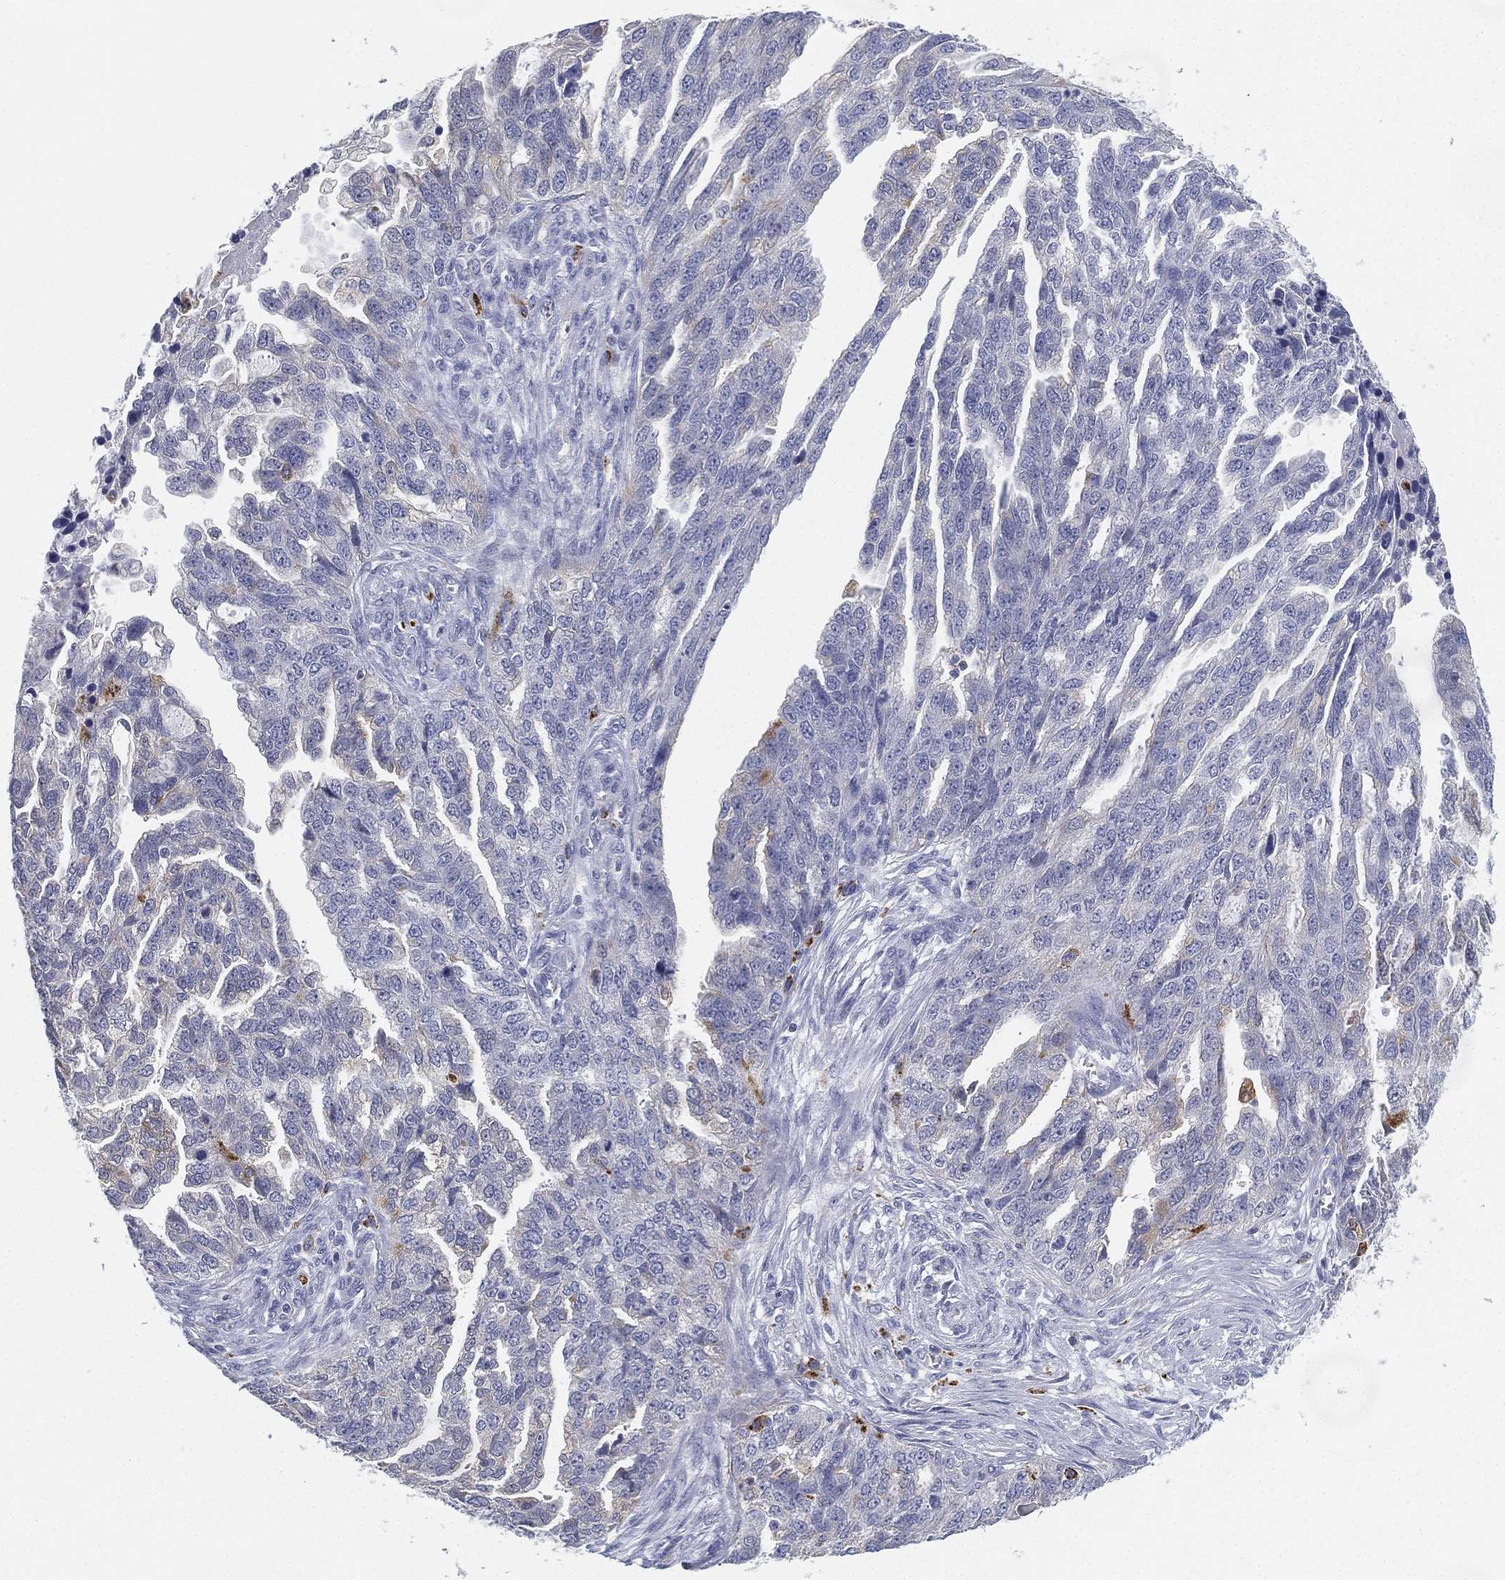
{"staining": {"intensity": "weak", "quantity": "<25%", "location": "cytoplasmic/membranous"}, "tissue": "ovarian cancer", "cell_type": "Tumor cells", "image_type": "cancer", "snomed": [{"axis": "morphology", "description": "Cystadenocarcinoma, serous, NOS"}, {"axis": "topography", "description": "Ovary"}], "caption": "Human serous cystadenocarcinoma (ovarian) stained for a protein using IHC displays no staining in tumor cells.", "gene": "NPC2", "patient": {"sex": "female", "age": 51}}